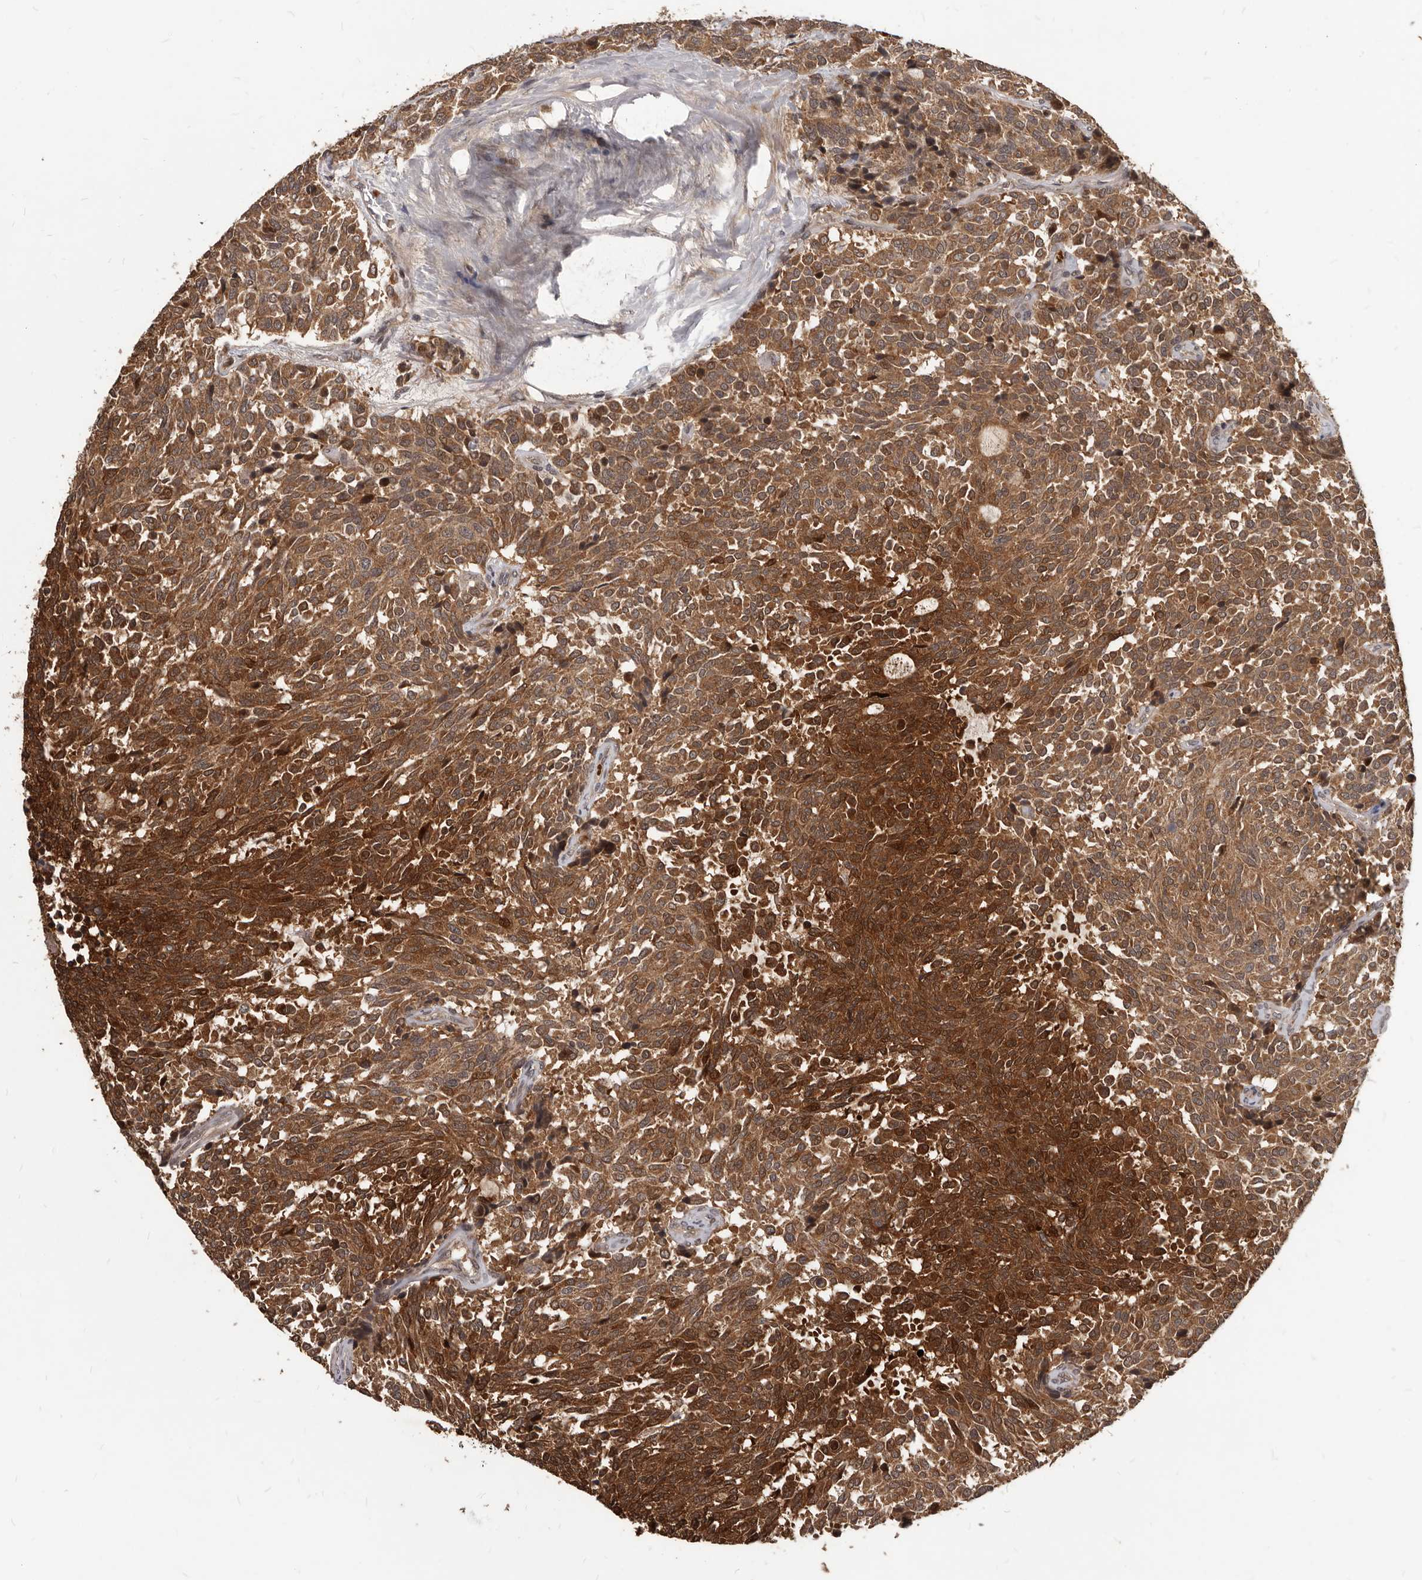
{"staining": {"intensity": "strong", "quantity": ">75%", "location": "cytoplasmic/membranous"}, "tissue": "carcinoid", "cell_type": "Tumor cells", "image_type": "cancer", "snomed": [{"axis": "morphology", "description": "Carcinoid, malignant, NOS"}, {"axis": "topography", "description": "Pancreas"}], "caption": "A high-resolution micrograph shows IHC staining of carcinoid (malignant), which shows strong cytoplasmic/membranous positivity in approximately >75% of tumor cells.", "gene": "GABPB2", "patient": {"sex": "female", "age": 54}}